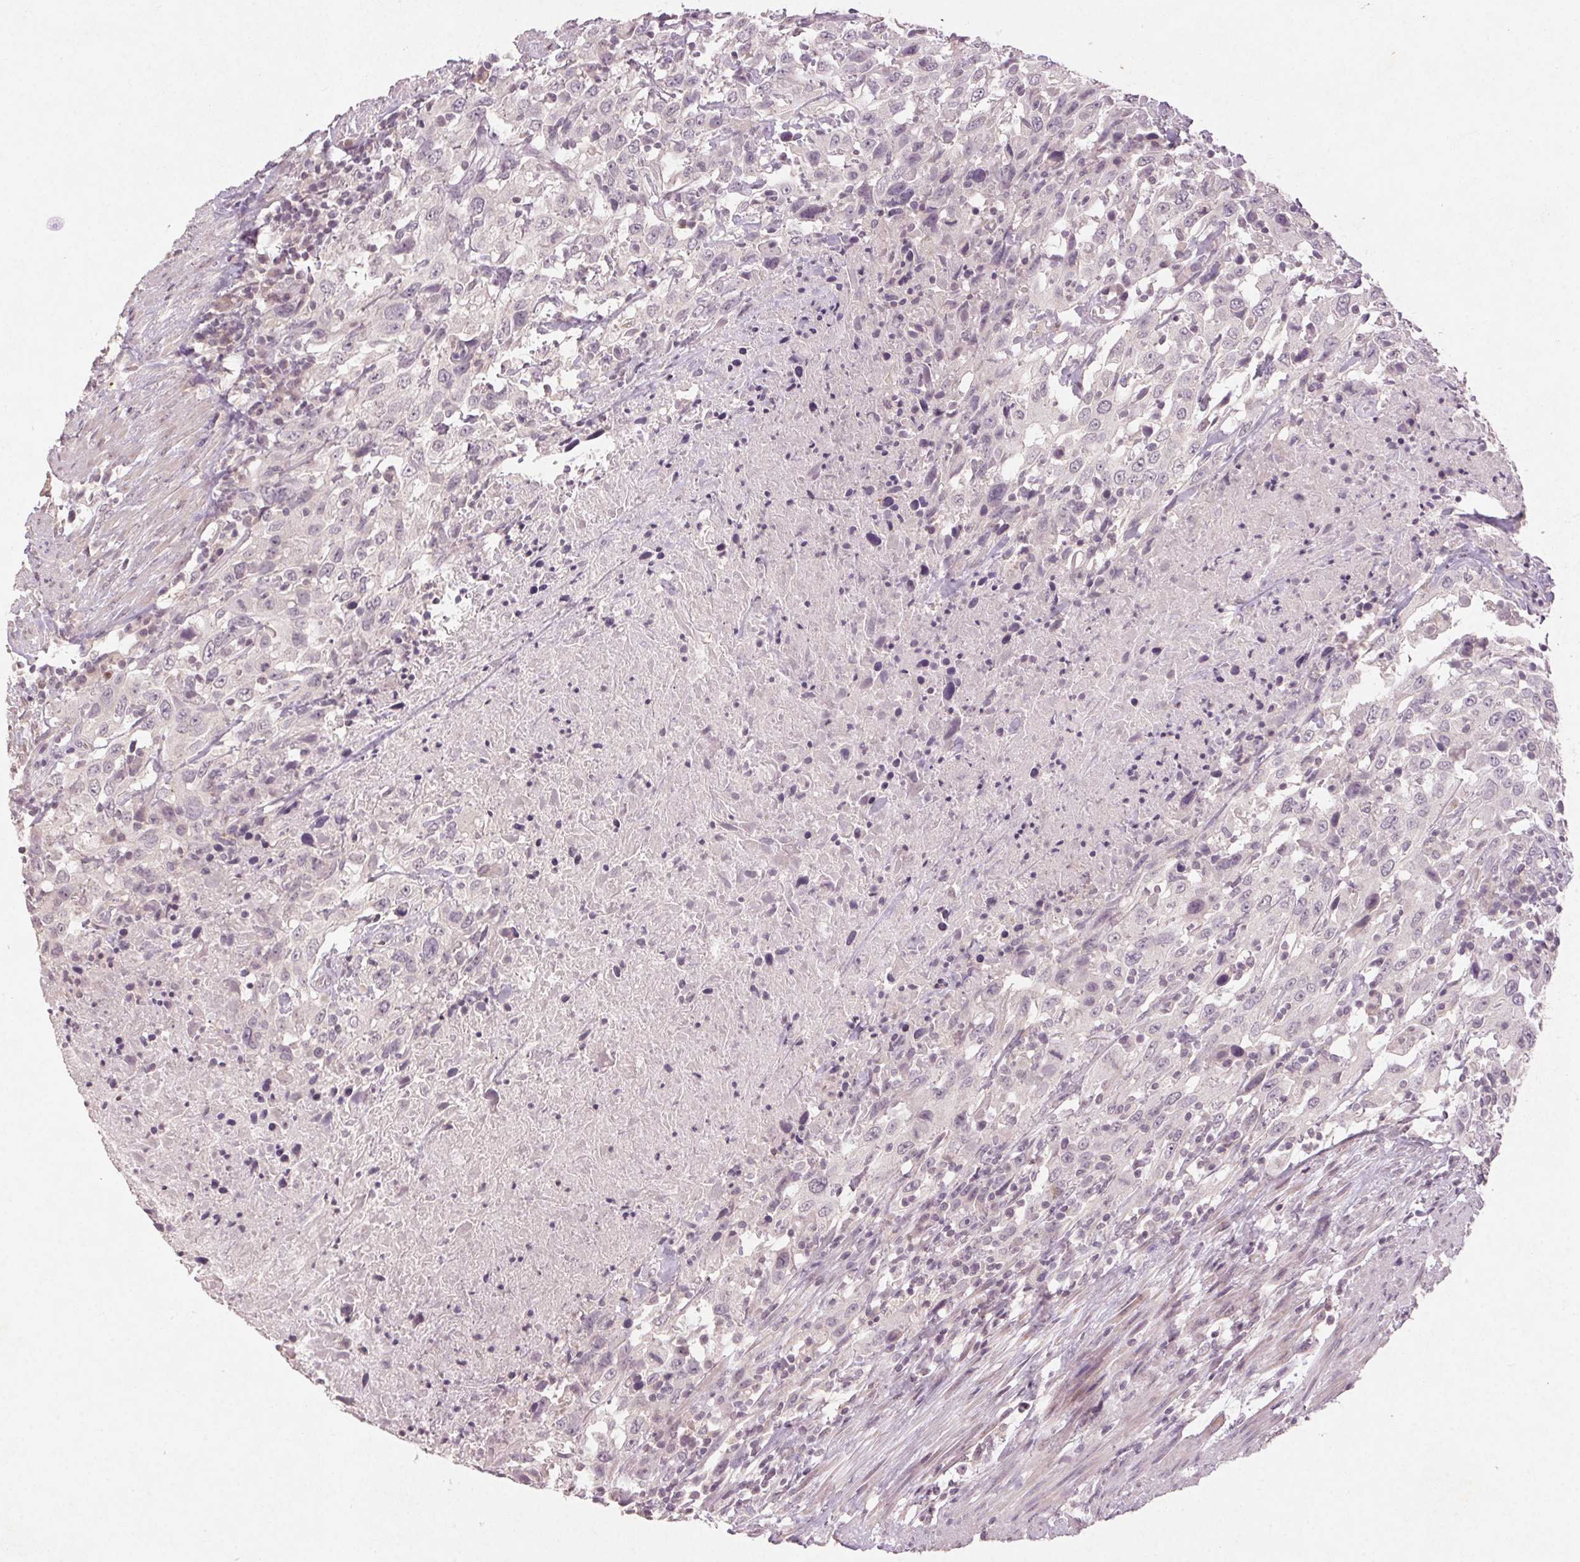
{"staining": {"intensity": "negative", "quantity": "none", "location": "none"}, "tissue": "urothelial cancer", "cell_type": "Tumor cells", "image_type": "cancer", "snomed": [{"axis": "morphology", "description": "Urothelial carcinoma, High grade"}, {"axis": "topography", "description": "Urinary bladder"}], "caption": "Tumor cells are negative for protein expression in human high-grade urothelial carcinoma. Brightfield microscopy of immunohistochemistry stained with DAB (brown) and hematoxylin (blue), captured at high magnification.", "gene": "KLRC3", "patient": {"sex": "male", "age": 61}}